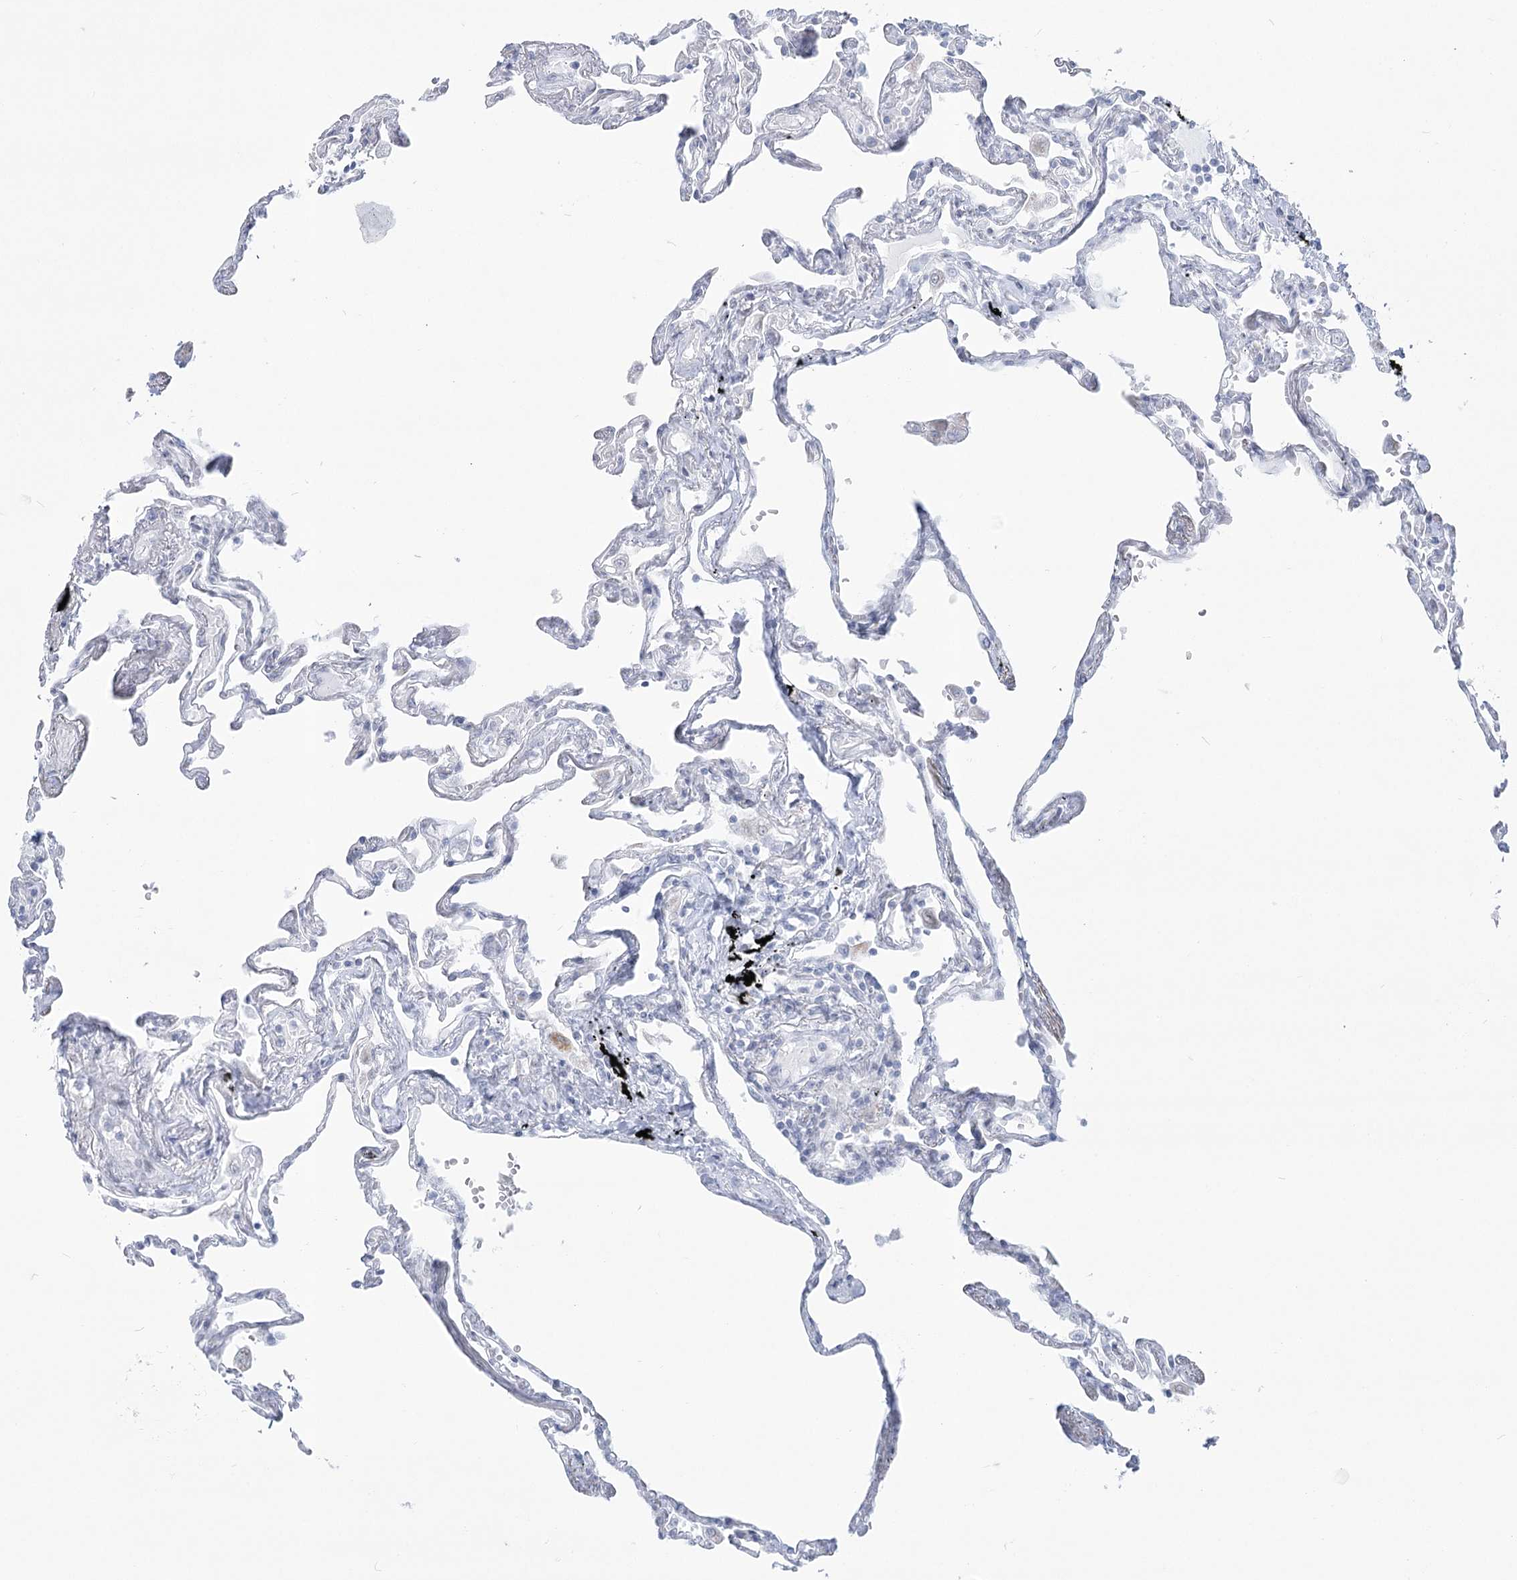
{"staining": {"intensity": "negative", "quantity": "none", "location": "none"}, "tissue": "lung", "cell_type": "Alveolar cells", "image_type": "normal", "snomed": [{"axis": "morphology", "description": "Normal tissue, NOS"}, {"axis": "topography", "description": "Lung"}], "caption": "Immunohistochemistry (IHC) of normal lung reveals no staining in alveolar cells. The staining is performed using DAB (3,3'-diaminobenzidine) brown chromogen with nuclei counter-stained in using hematoxylin.", "gene": "ZNF843", "patient": {"sex": "female", "age": 67}}